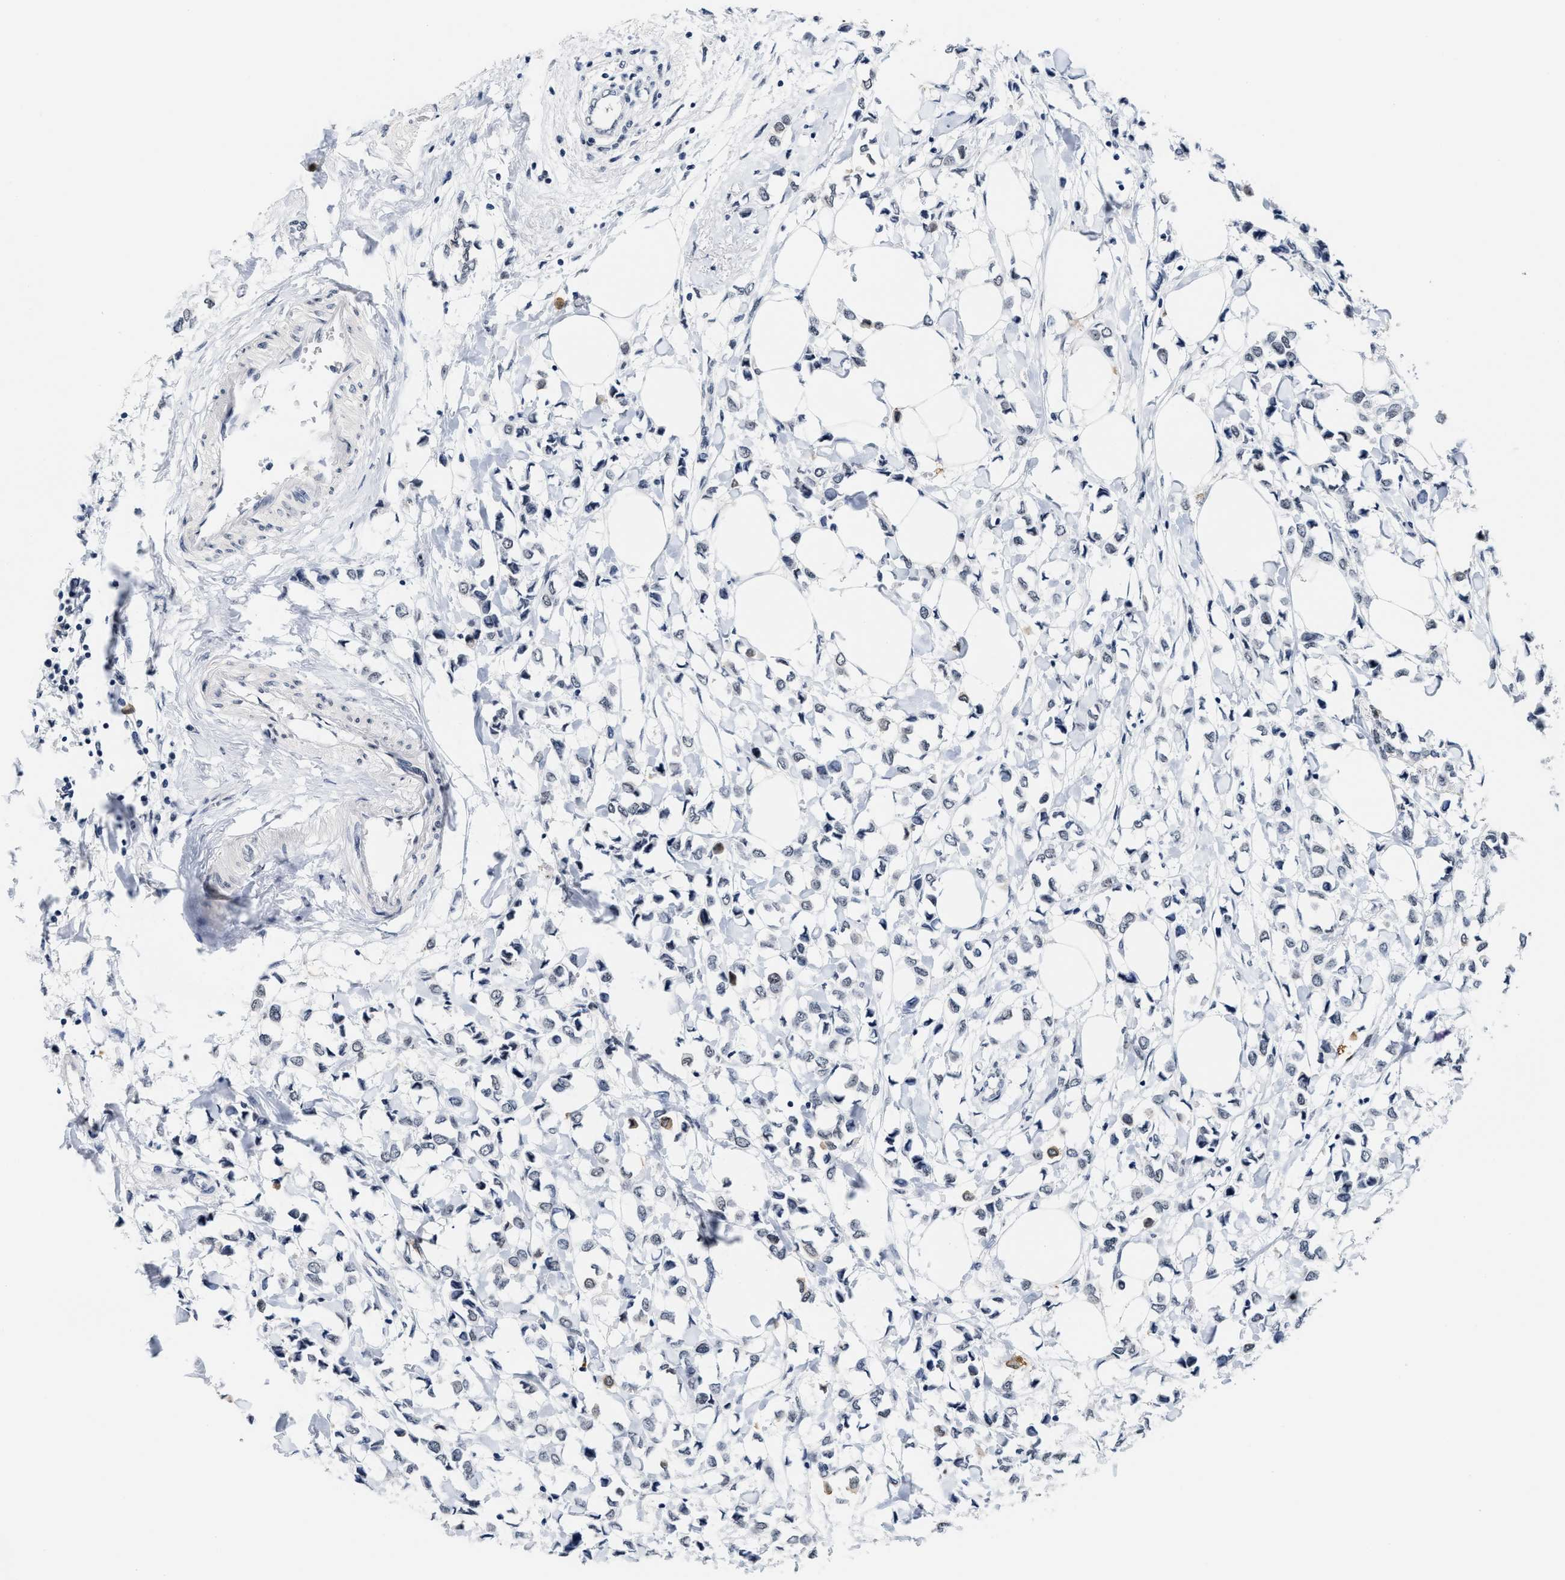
{"staining": {"intensity": "negative", "quantity": "none", "location": "none"}, "tissue": "breast cancer", "cell_type": "Tumor cells", "image_type": "cancer", "snomed": [{"axis": "morphology", "description": "Lobular carcinoma"}, {"axis": "topography", "description": "Breast"}], "caption": "There is no significant expression in tumor cells of breast cancer (lobular carcinoma).", "gene": "ANKRD6", "patient": {"sex": "female", "age": 51}}